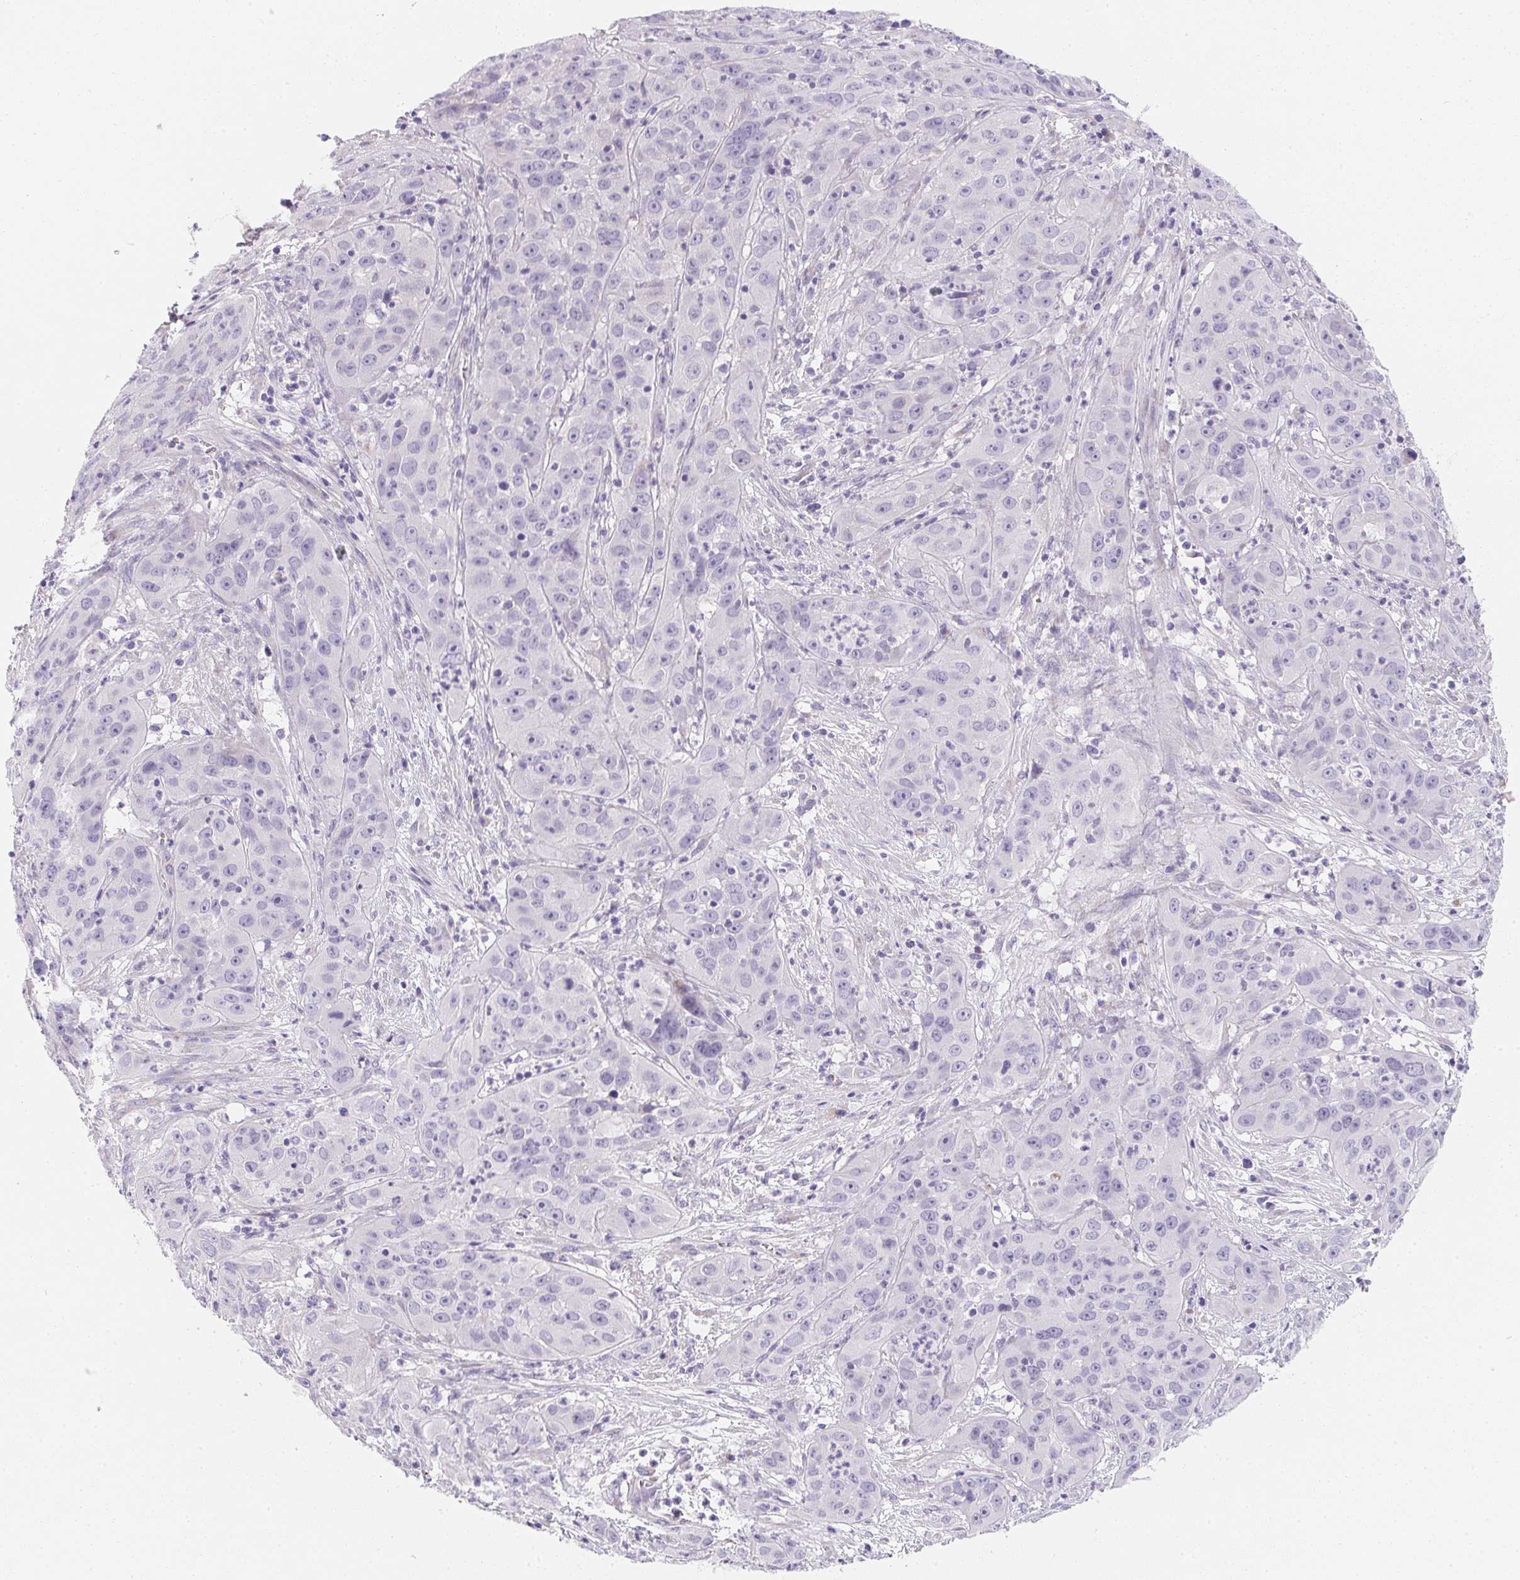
{"staining": {"intensity": "negative", "quantity": "none", "location": "none"}, "tissue": "cervical cancer", "cell_type": "Tumor cells", "image_type": "cancer", "snomed": [{"axis": "morphology", "description": "Squamous cell carcinoma, NOS"}, {"axis": "topography", "description": "Cervix"}], "caption": "The photomicrograph reveals no significant staining in tumor cells of cervical cancer (squamous cell carcinoma).", "gene": "MAP1A", "patient": {"sex": "female", "age": 32}}